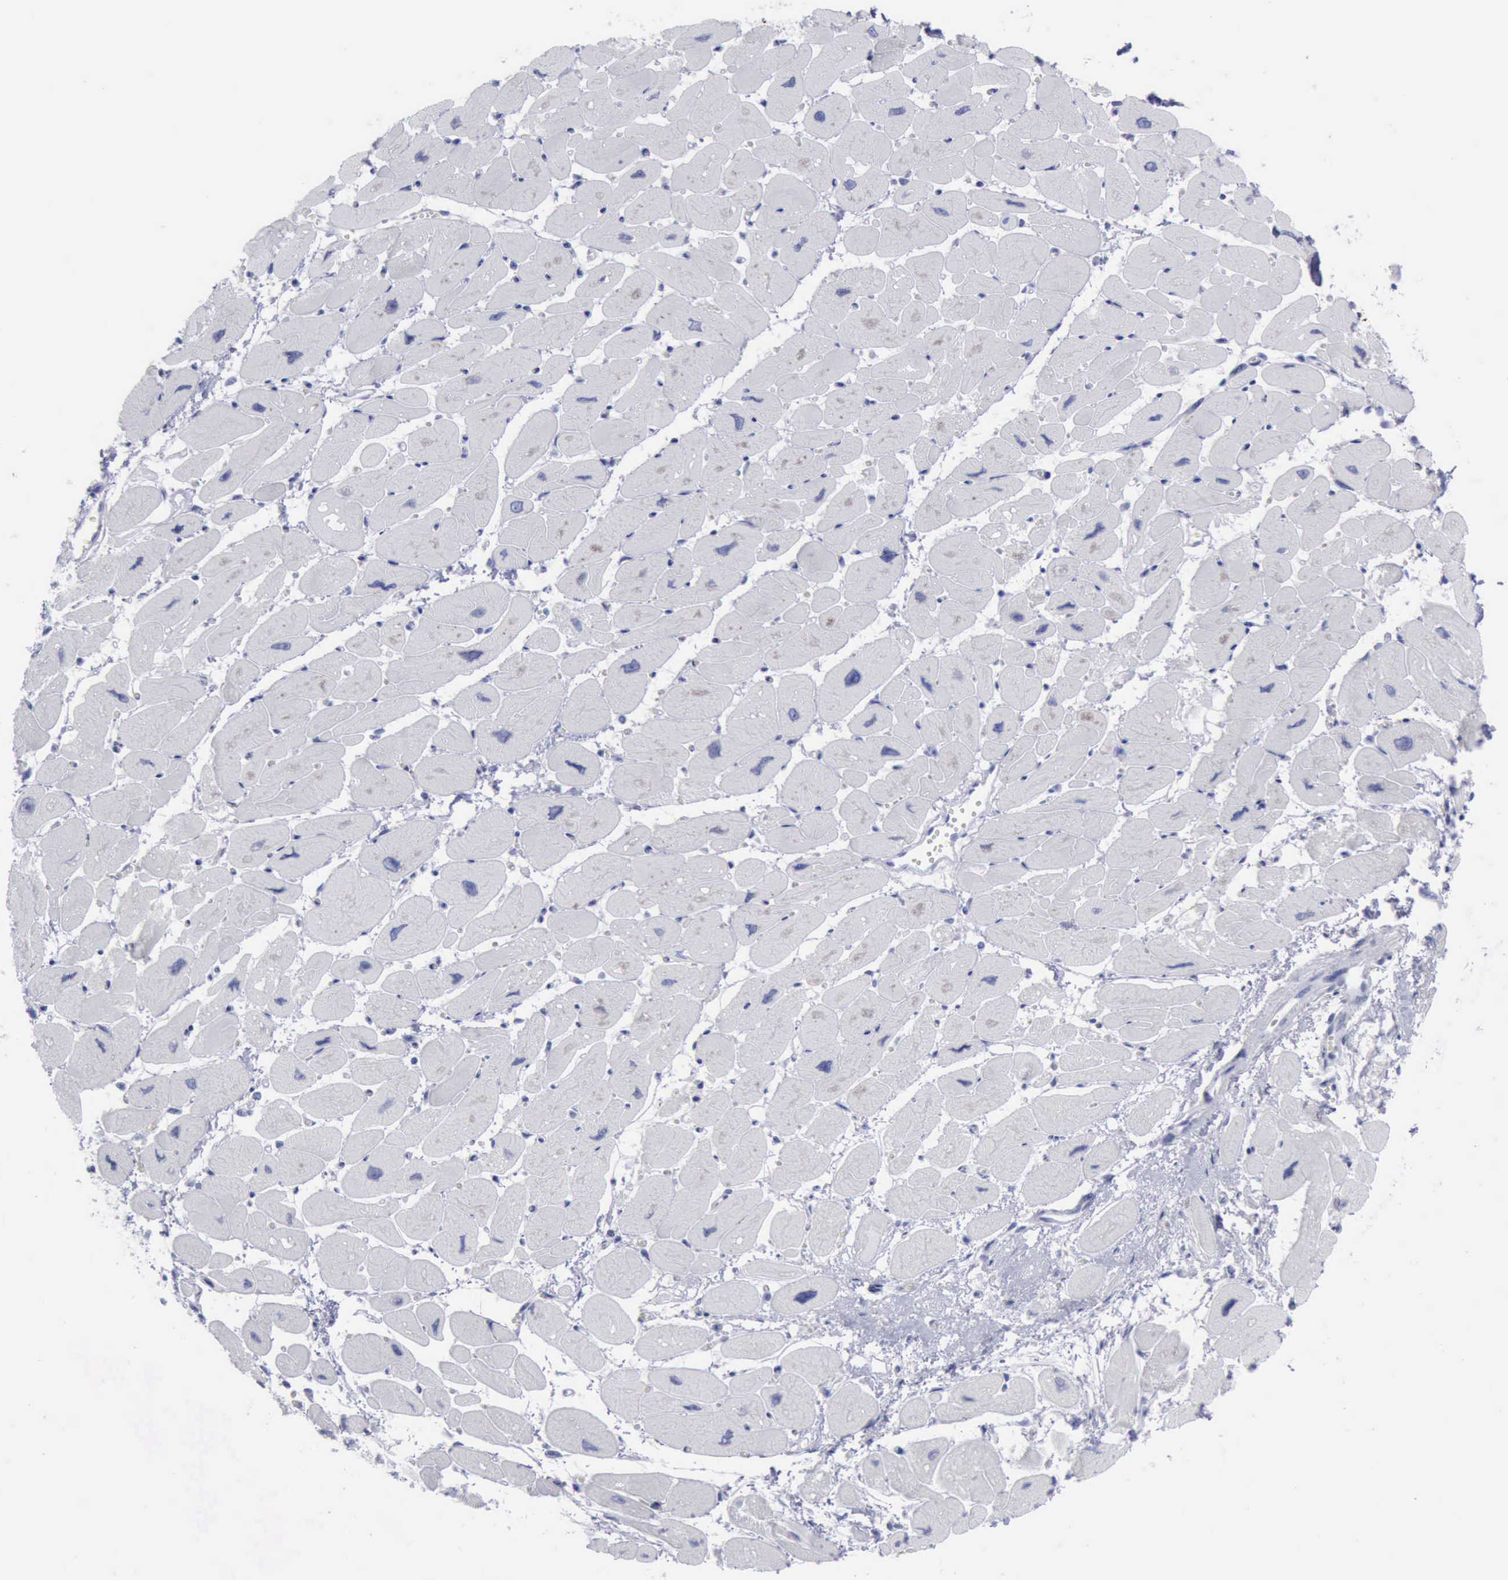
{"staining": {"intensity": "negative", "quantity": "none", "location": "none"}, "tissue": "heart muscle", "cell_type": "Cardiomyocytes", "image_type": "normal", "snomed": [{"axis": "morphology", "description": "Normal tissue, NOS"}, {"axis": "topography", "description": "Heart"}], "caption": "The immunohistochemistry (IHC) image has no significant positivity in cardiomyocytes of heart muscle. (DAB IHC, high magnification).", "gene": "KRT13", "patient": {"sex": "female", "age": 54}}